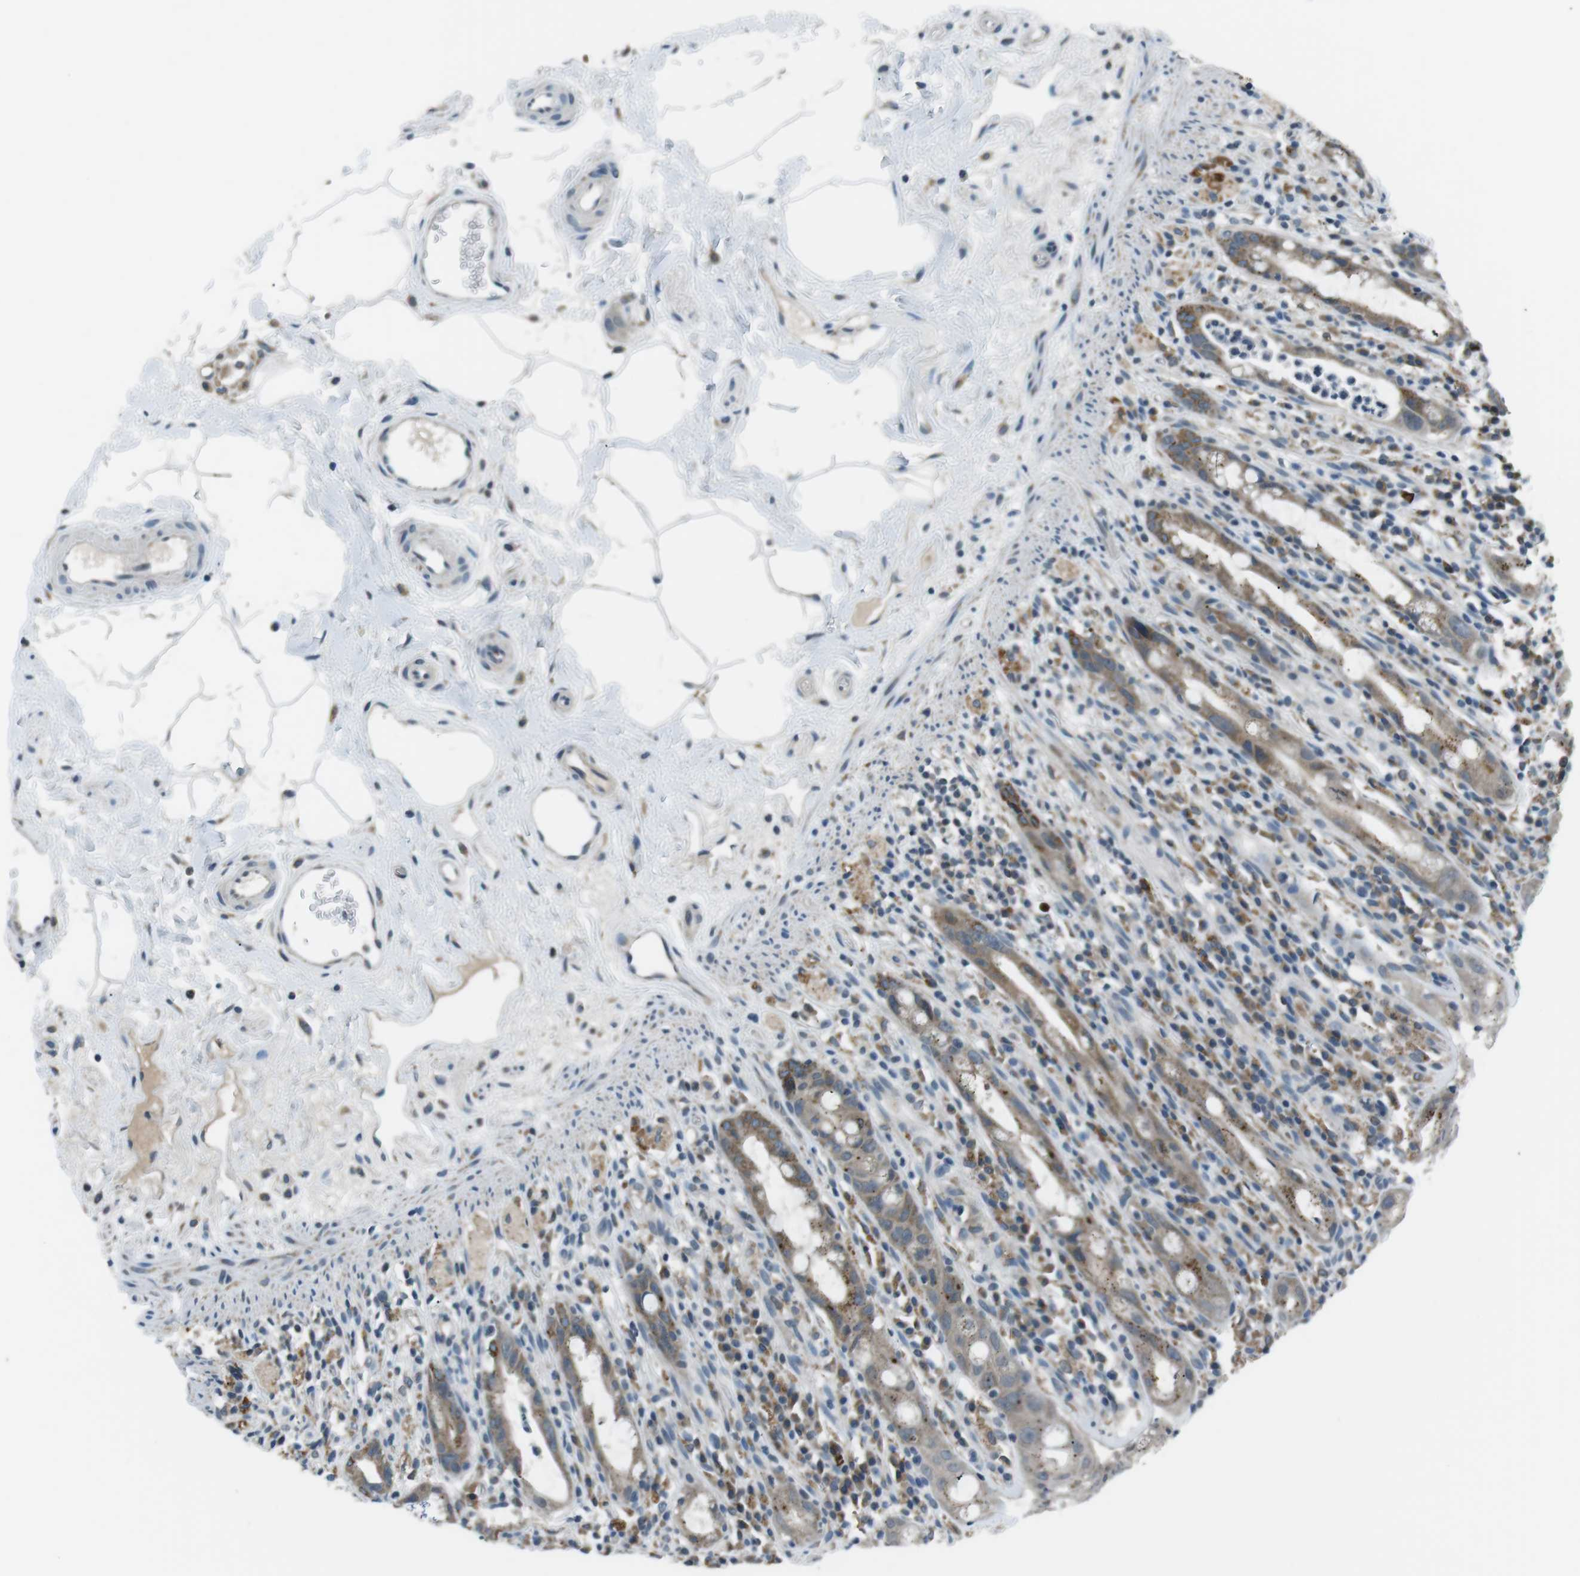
{"staining": {"intensity": "moderate", "quantity": ">75%", "location": "cytoplasmic/membranous"}, "tissue": "rectum", "cell_type": "Glandular cells", "image_type": "normal", "snomed": [{"axis": "morphology", "description": "Normal tissue, NOS"}, {"axis": "topography", "description": "Rectum"}], "caption": "Brown immunohistochemical staining in benign human rectum exhibits moderate cytoplasmic/membranous positivity in about >75% of glandular cells.", "gene": "FAM3B", "patient": {"sex": "male", "age": 44}}